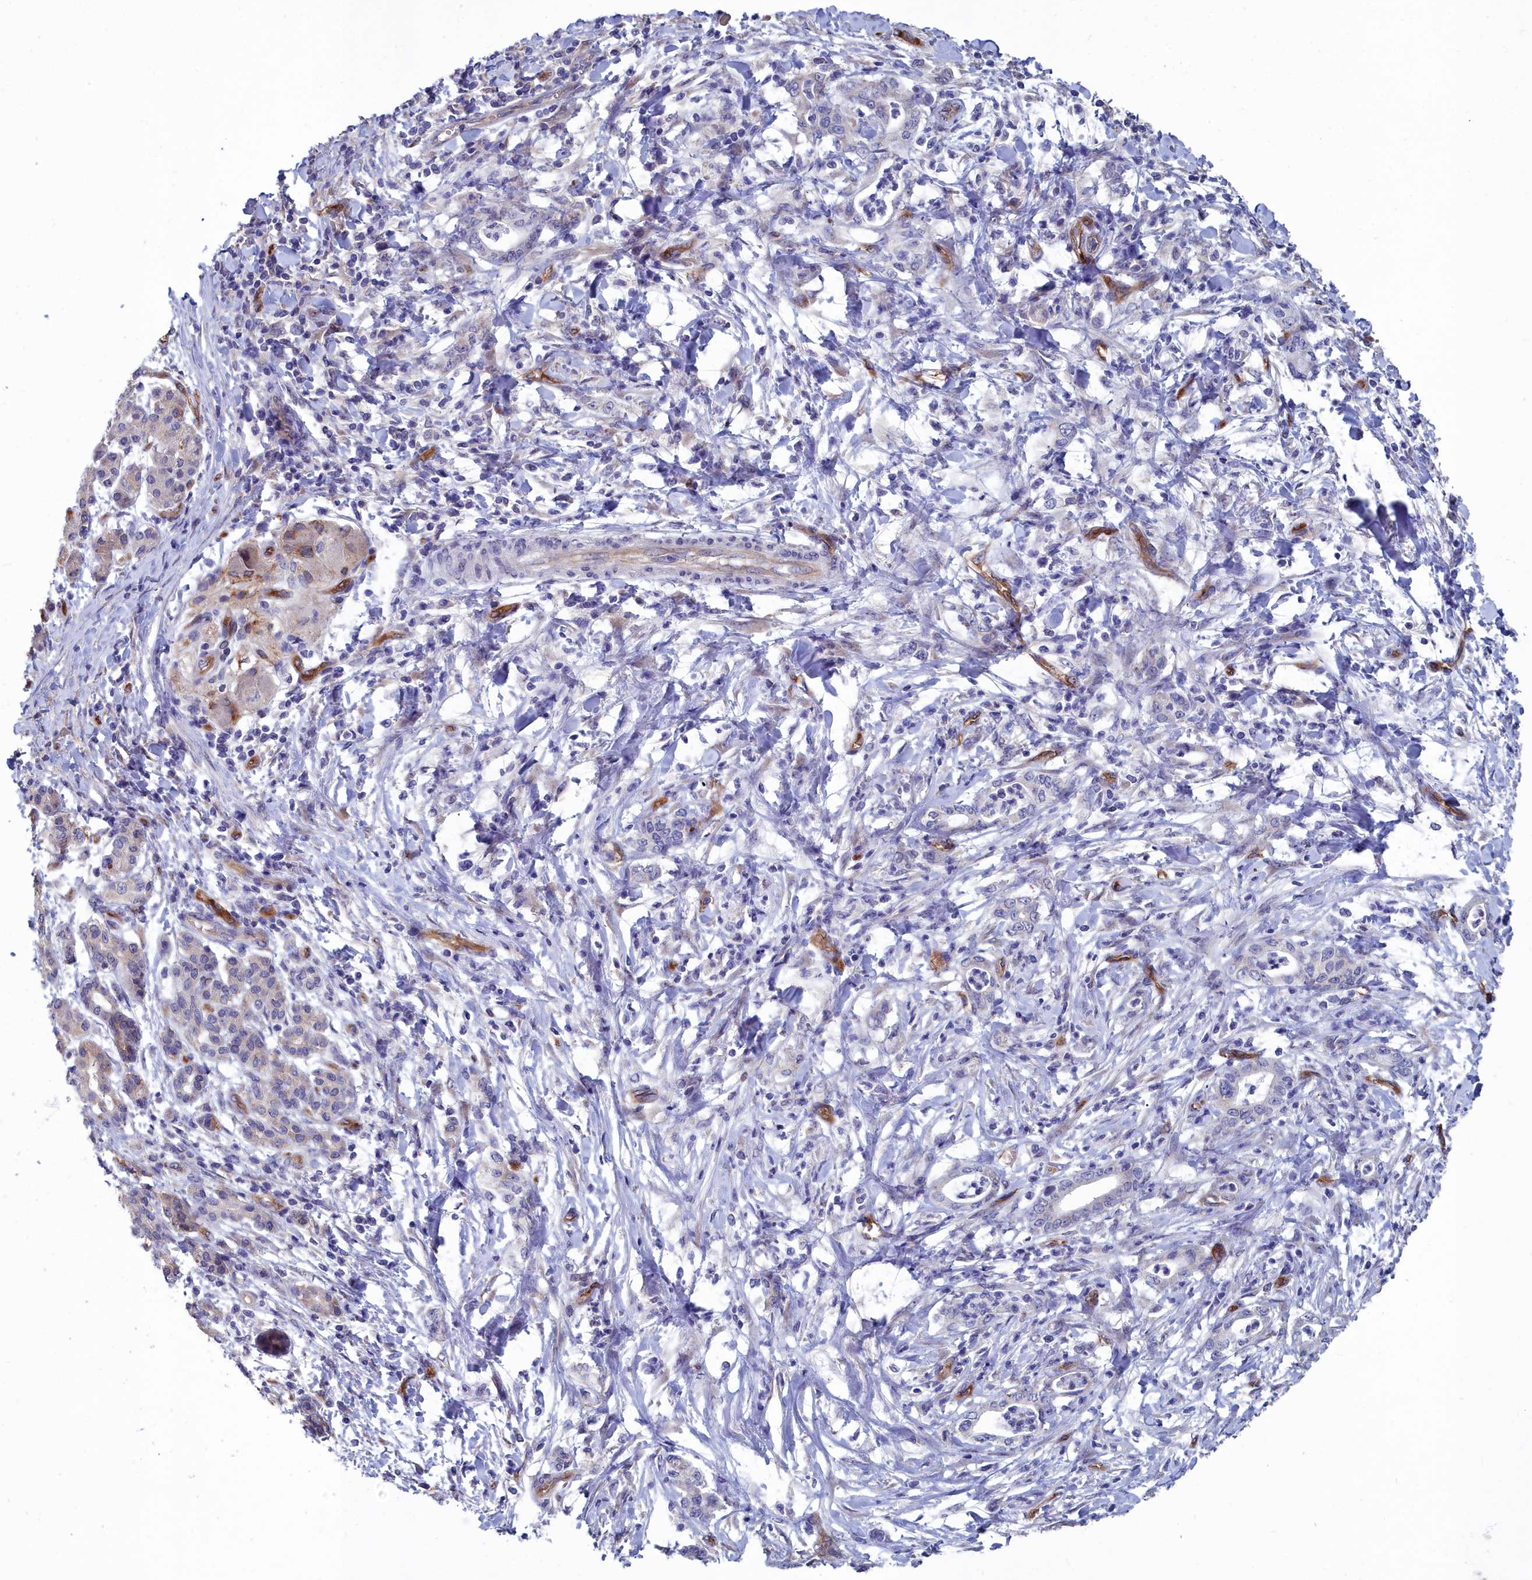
{"staining": {"intensity": "negative", "quantity": "none", "location": "none"}, "tissue": "pancreatic cancer", "cell_type": "Tumor cells", "image_type": "cancer", "snomed": [{"axis": "morphology", "description": "Normal tissue, NOS"}, {"axis": "morphology", "description": "Adenocarcinoma, NOS"}, {"axis": "topography", "description": "Pancreas"}], "caption": "Adenocarcinoma (pancreatic) stained for a protein using immunohistochemistry (IHC) exhibits no positivity tumor cells.", "gene": "RDX", "patient": {"sex": "female", "age": 55}}